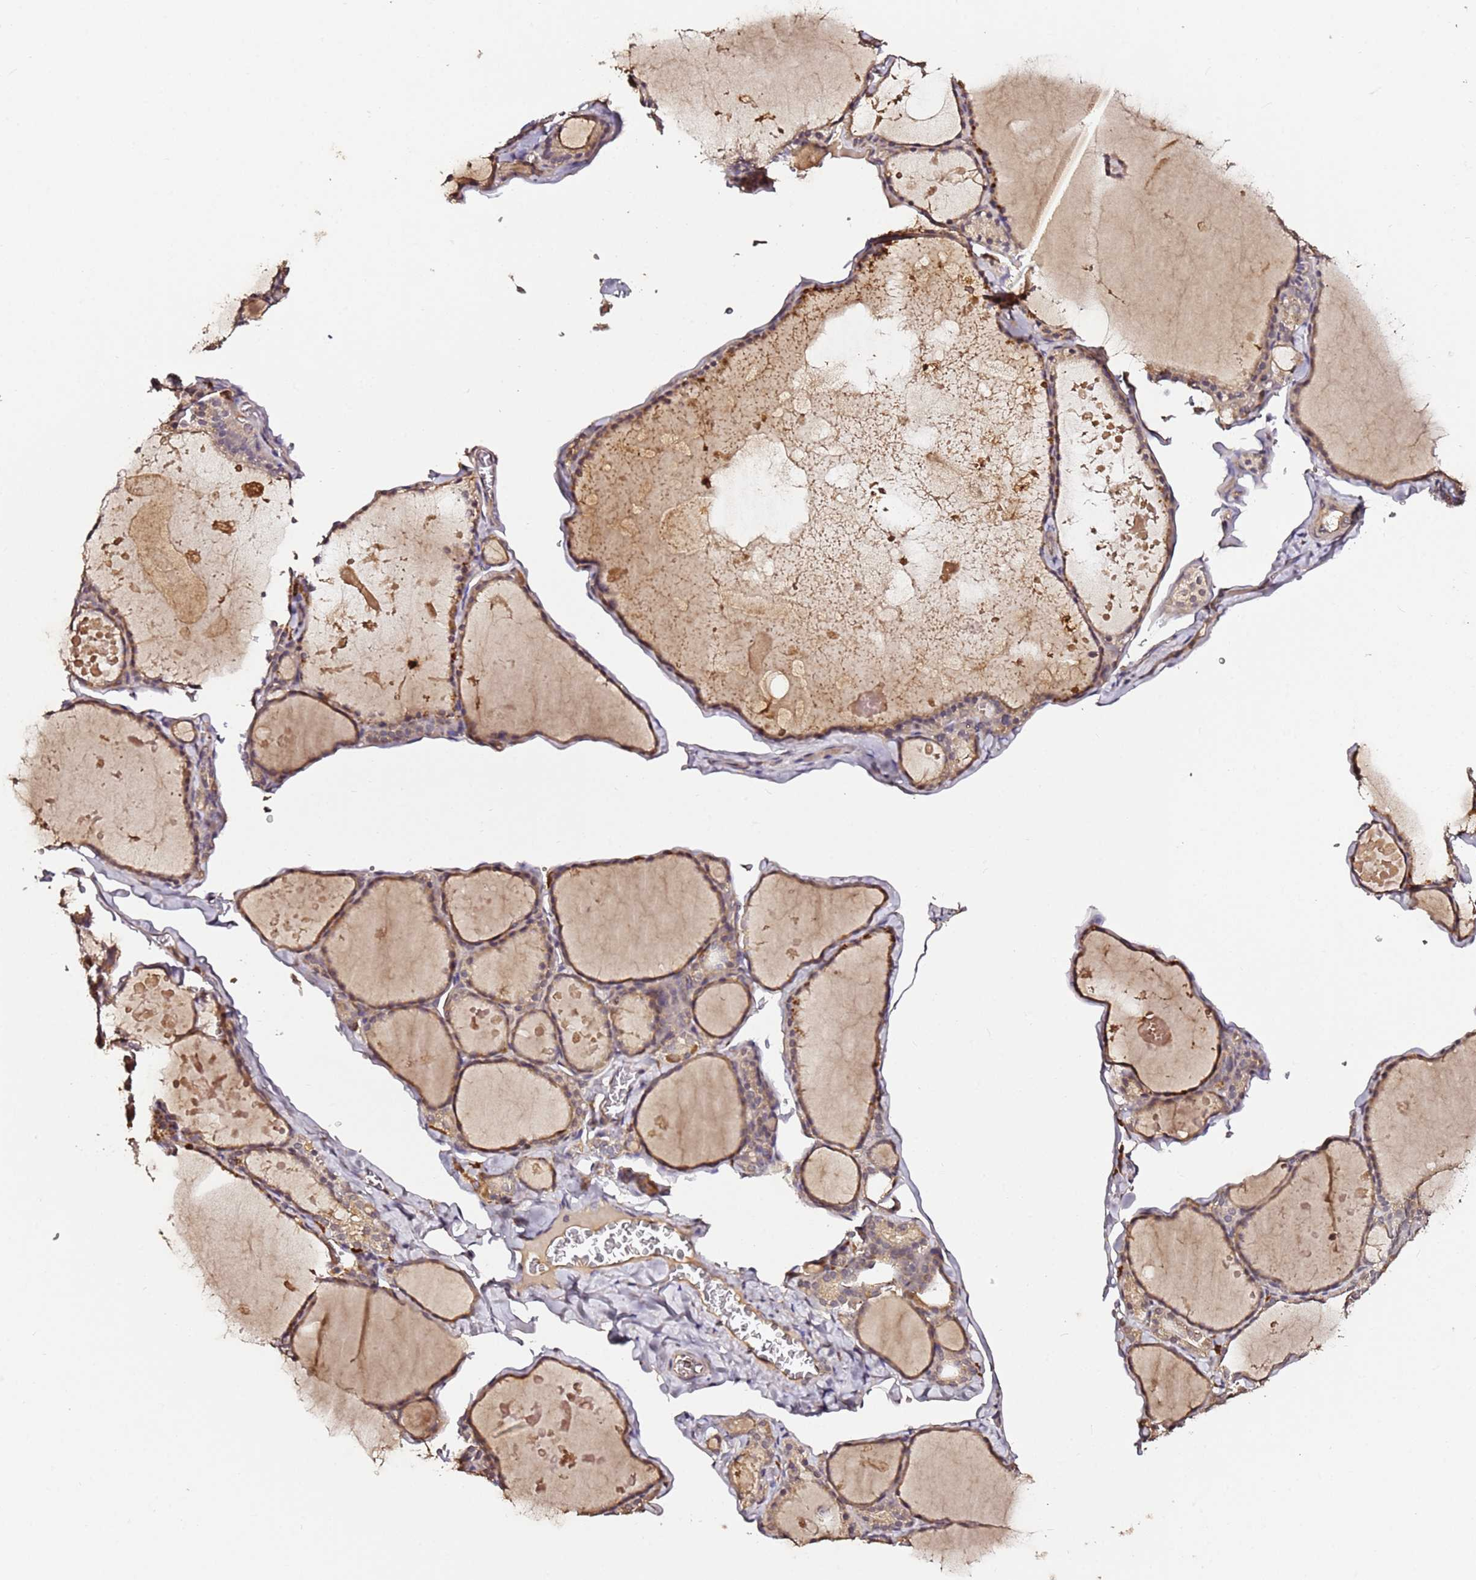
{"staining": {"intensity": "moderate", "quantity": ">75%", "location": "cytoplasmic/membranous"}, "tissue": "thyroid gland", "cell_type": "Glandular cells", "image_type": "normal", "snomed": [{"axis": "morphology", "description": "Normal tissue, NOS"}, {"axis": "topography", "description": "Thyroid gland"}], "caption": "Brown immunohistochemical staining in benign human thyroid gland displays moderate cytoplasmic/membranous staining in approximately >75% of glandular cells.", "gene": "C6orf136", "patient": {"sex": "male", "age": 56}}